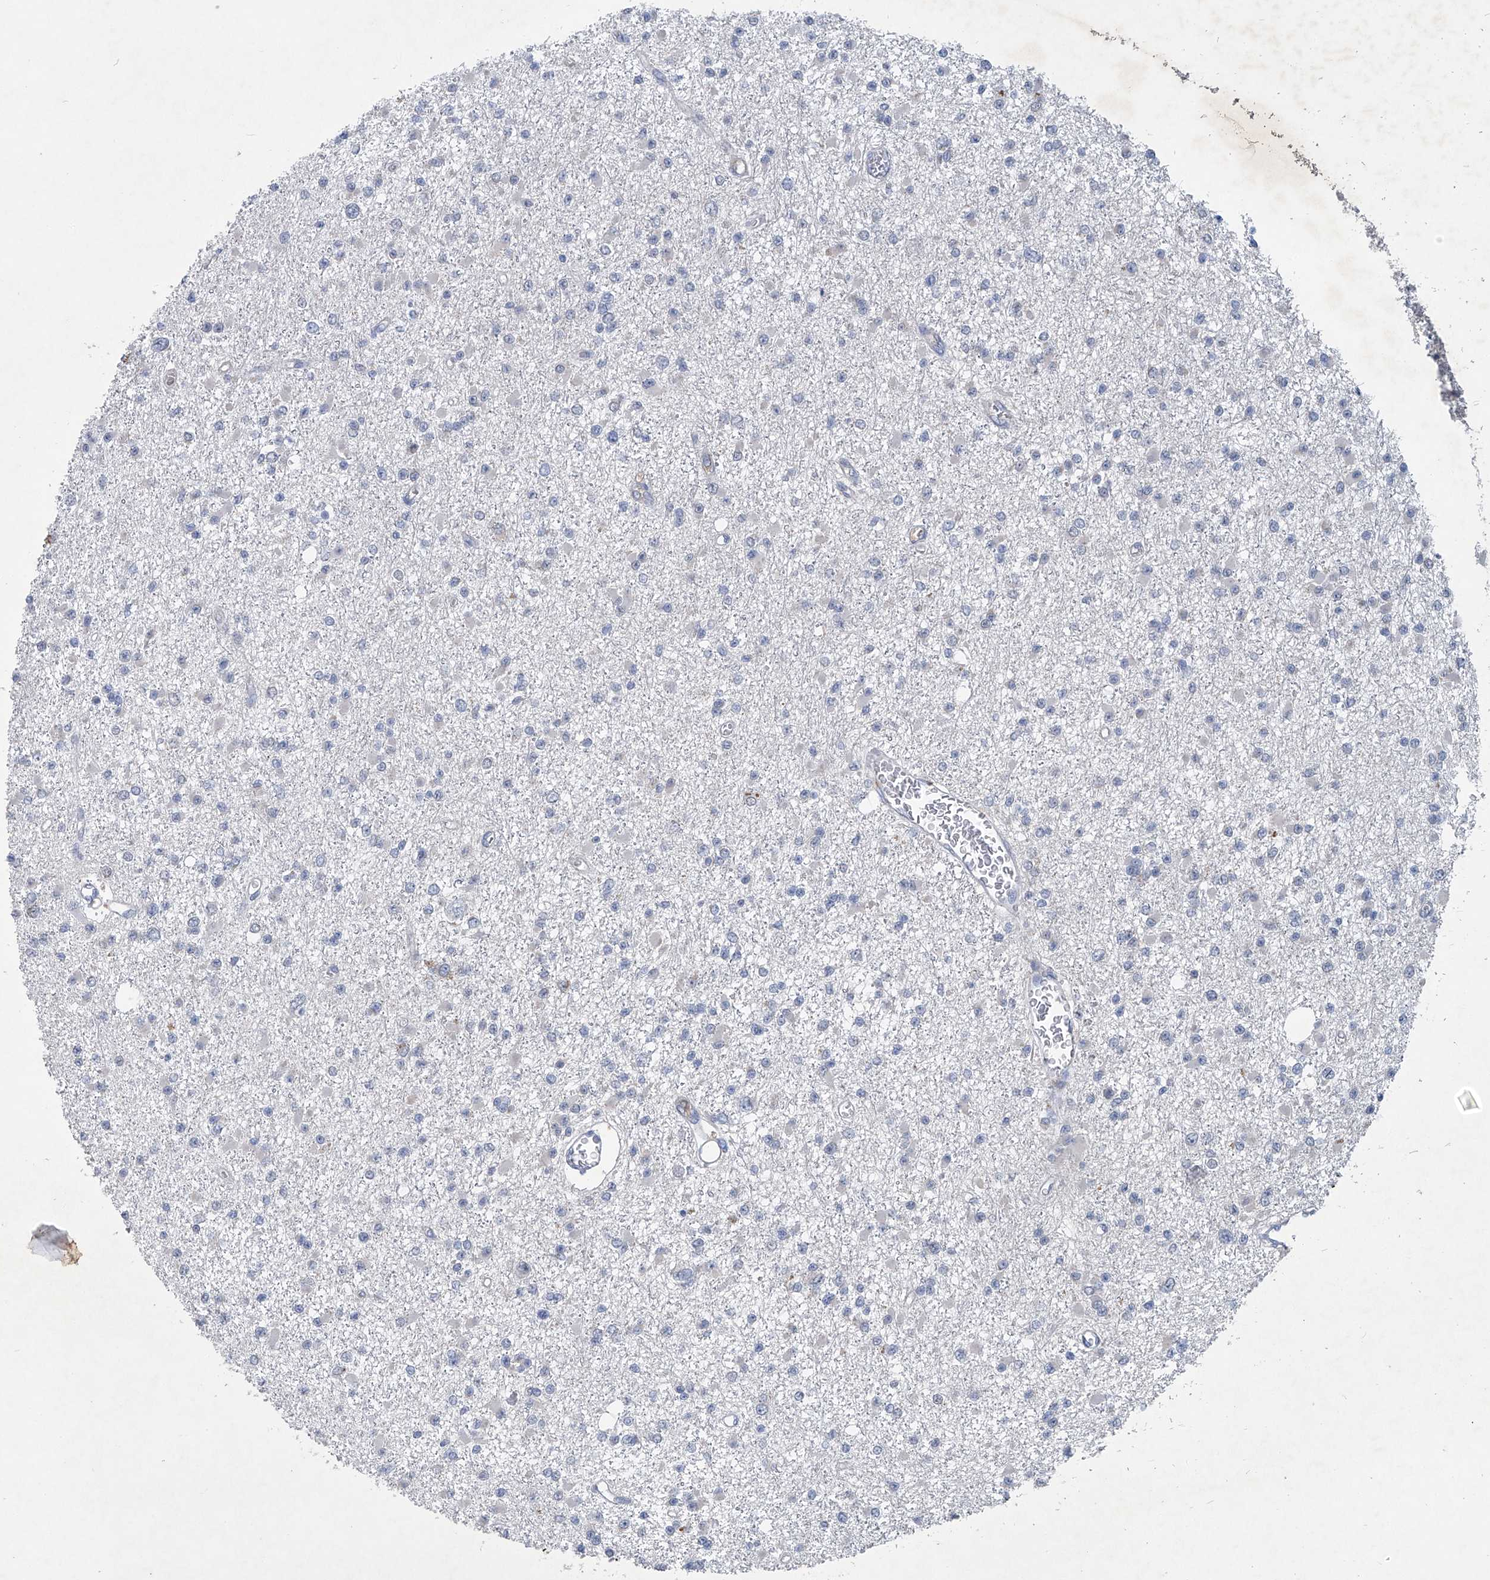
{"staining": {"intensity": "negative", "quantity": "none", "location": "none"}, "tissue": "glioma", "cell_type": "Tumor cells", "image_type": "cancer", "snomed": [{"axis": "morphology", "description": "Glioma, malignant, Low grade"}, {"axis": "topography", "description": "Brain"}], "caption": "Glioma stained for a protein using immunohistochemistry reveals no expression tumor cells.", "gene": "PCSK5", "patient": {"sex": "female", "age": 22}}